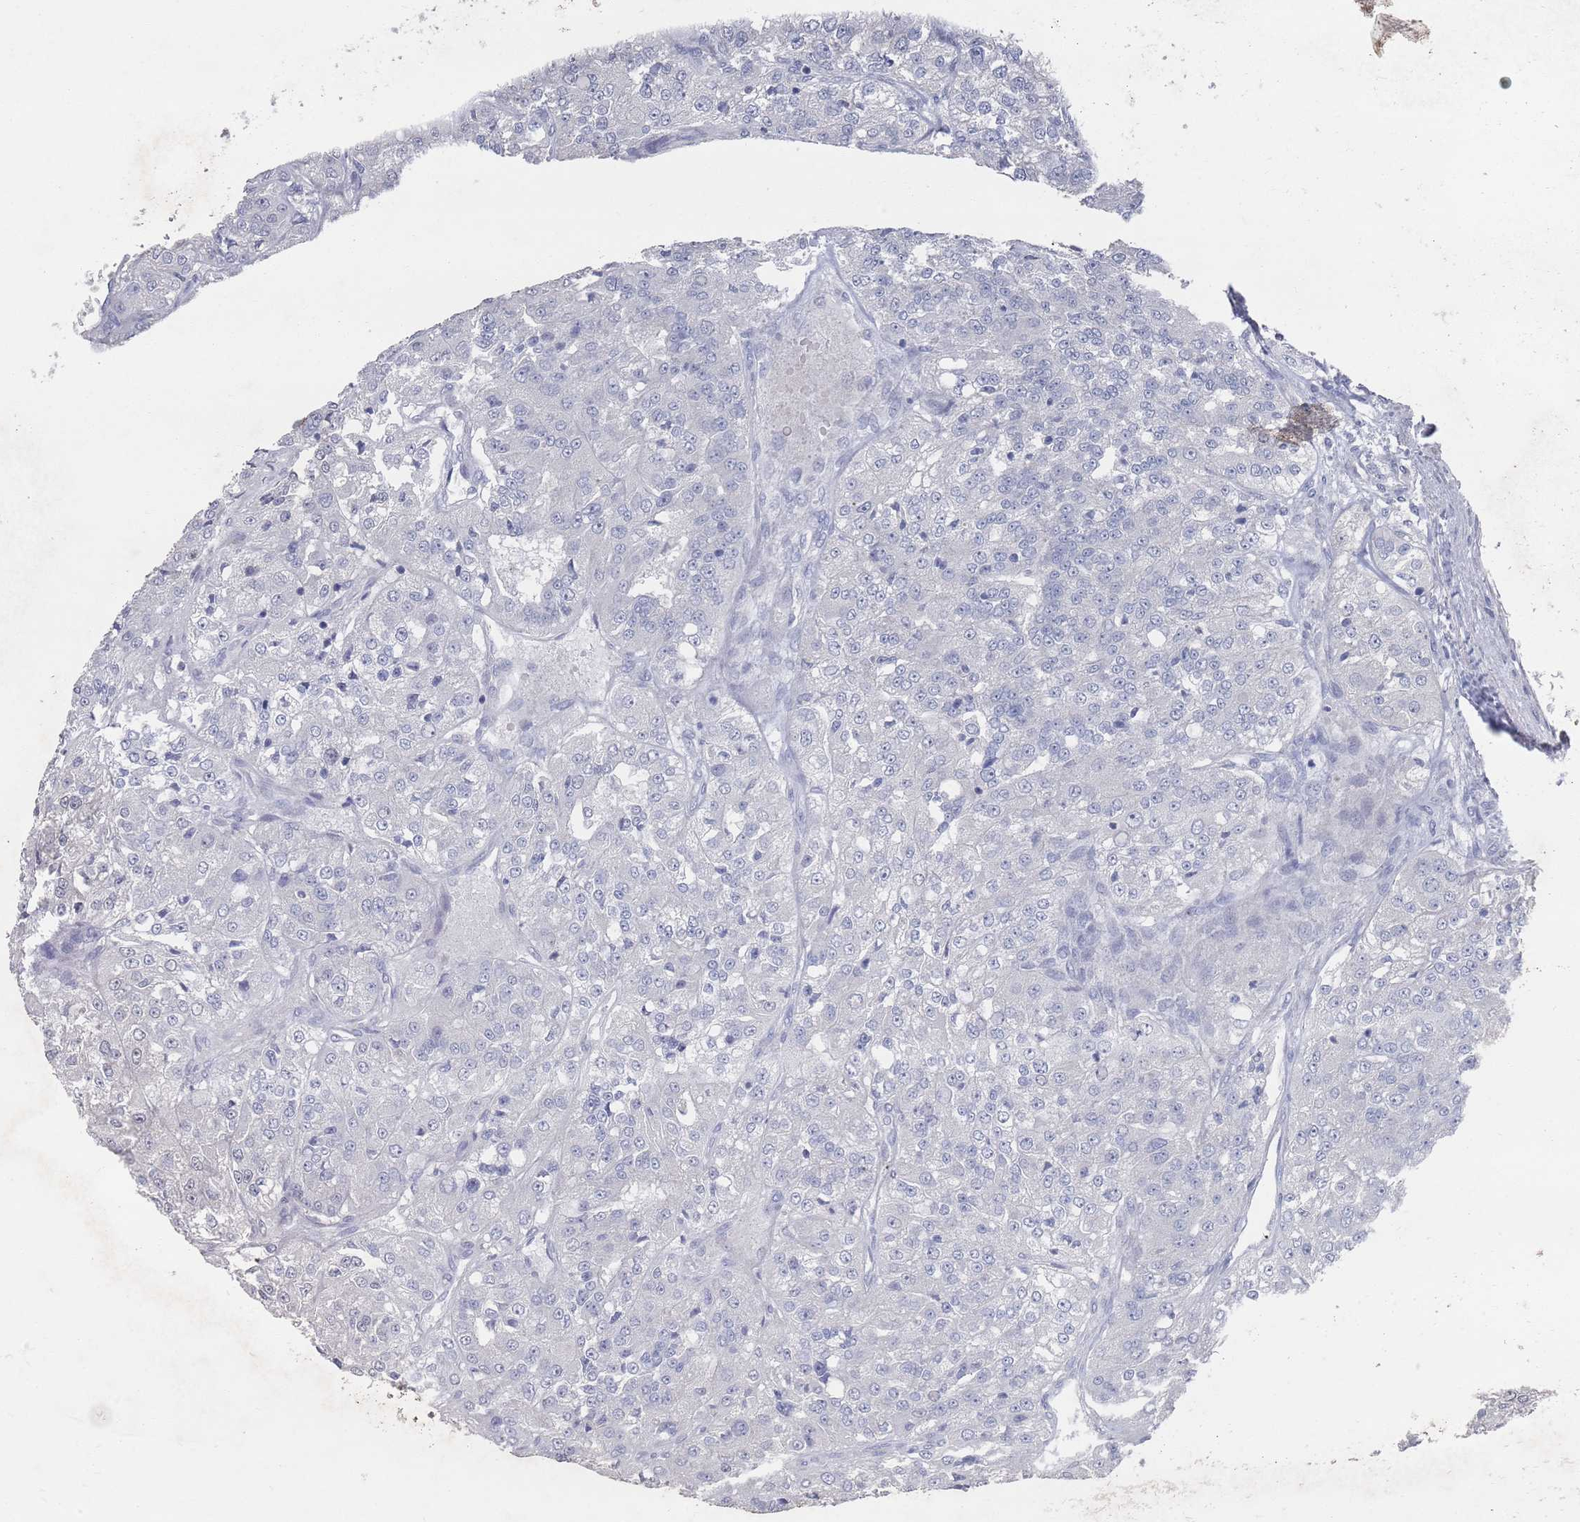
{"staining": {"intensity": "negative", "quantity": "none", "location": "none"}, "tissue": "renal cancer", "cell_type": "Tumor cells", "image_type": "cancer", "snomed": [{"axis": "morphology", "description": "Adenocarcinoma, NOS"}, {"axis": "topography", "description": "Kidney"}], "caption": "Protein analysis of renal adenocarcinoma shows no significant expression in tumor cells.", "gene": "PROM2", "patient": {"sex": "female", "age": 63}}